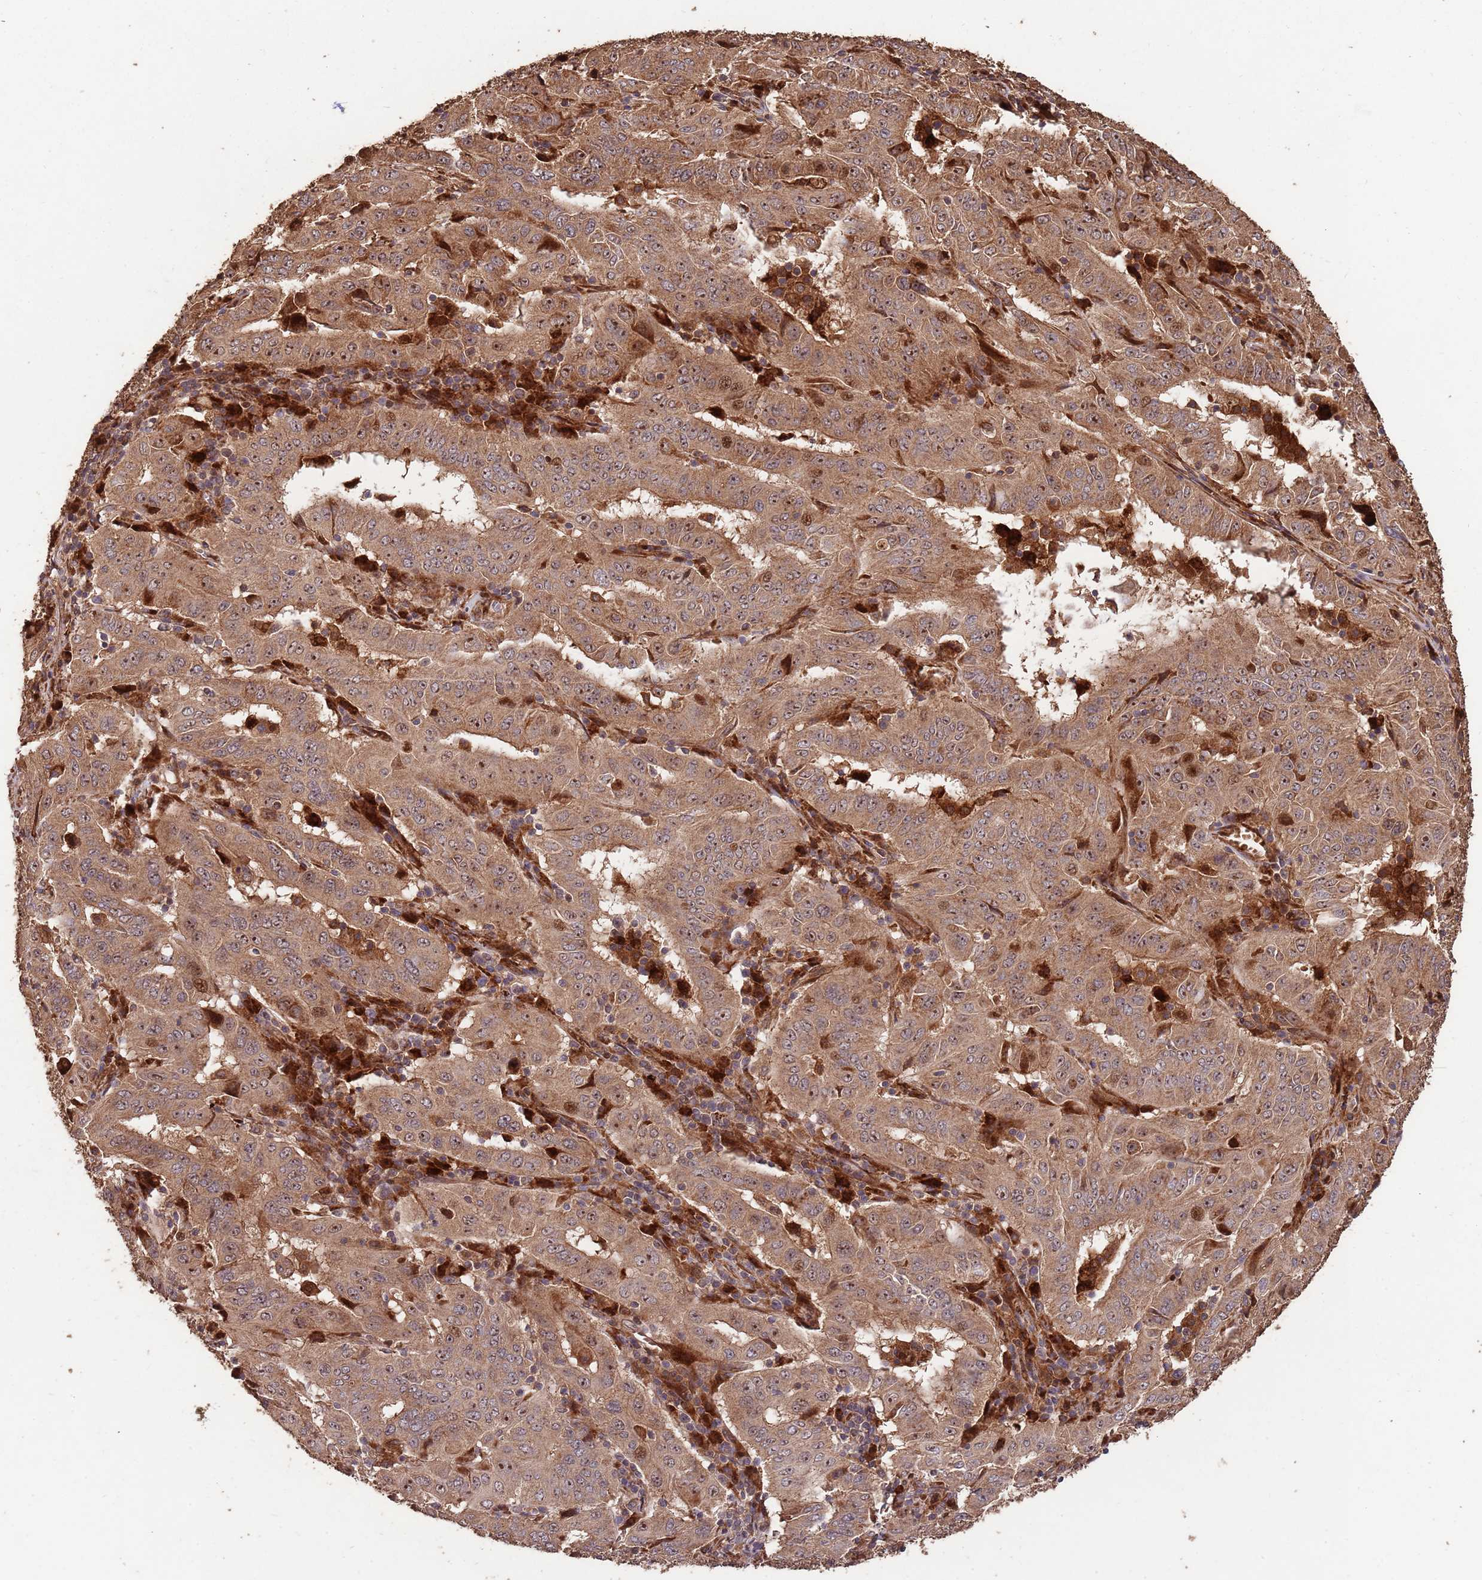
{"staining": {"intensity": "moderate", "quantity": ">75%", "location": "cytoplasmic/membranous,nuclear"}, "tissue": "pancreatic cancer", "cell_type": "Tumor cells", "image_type": "cancer", "snomed": [{"axis": "morphology", "description": "Adenocarcinoma, NOS"}, {"axis": "topography", "description": "Pancreas"}], "caption": "Moderate cytoplasmic/membranous and nuclear protein expression is seen in about >75% of tumor cells in adenocarcinoma (pancreatic). (DAB = brown stain, brightfield microscopy at high magnification).", "gene": "ZNF428", "patient": {"sex": "male", "age": 63}}